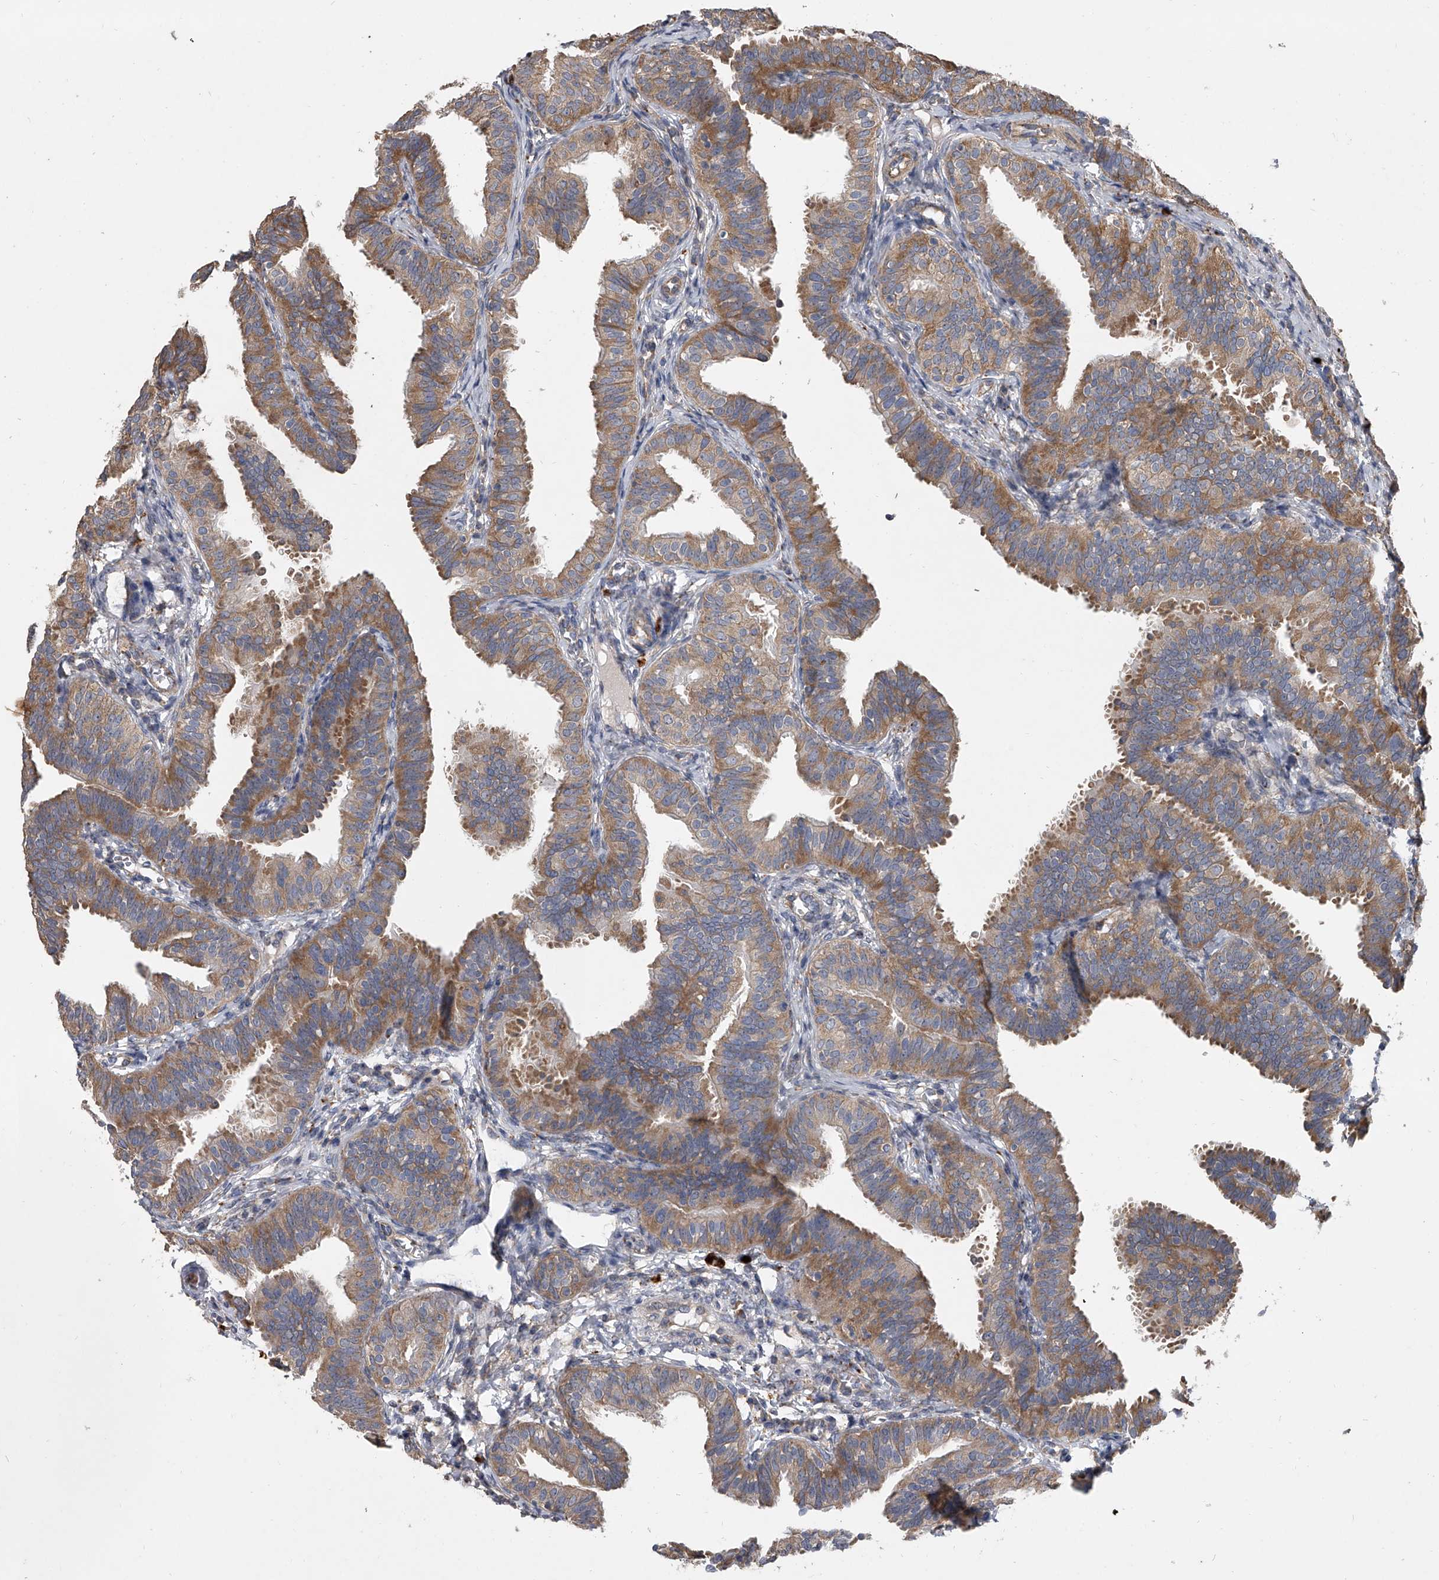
{"staining": {"intensity": "moderate", "quantity": ">75%", "location": "cytoplasmic/membranous"}, "tissue": "fallopian tube", "cell_type": "Glandular cells", "image_type": "normal", "snomed": [{"axis": "morphology", "description": "Normal tissue, NOS"}, {"axis": "topography", "description": "Fallopian tube"}], "caption": "Protein positivity by immunohistochemistry (IHC) displays moderate cytoplasmic/membranous staining in approximately >75% of glandular cells in unremarkable fallopian tube.", "gene": "DOCK9", "patient": {"sex": "female", "age": 35}}